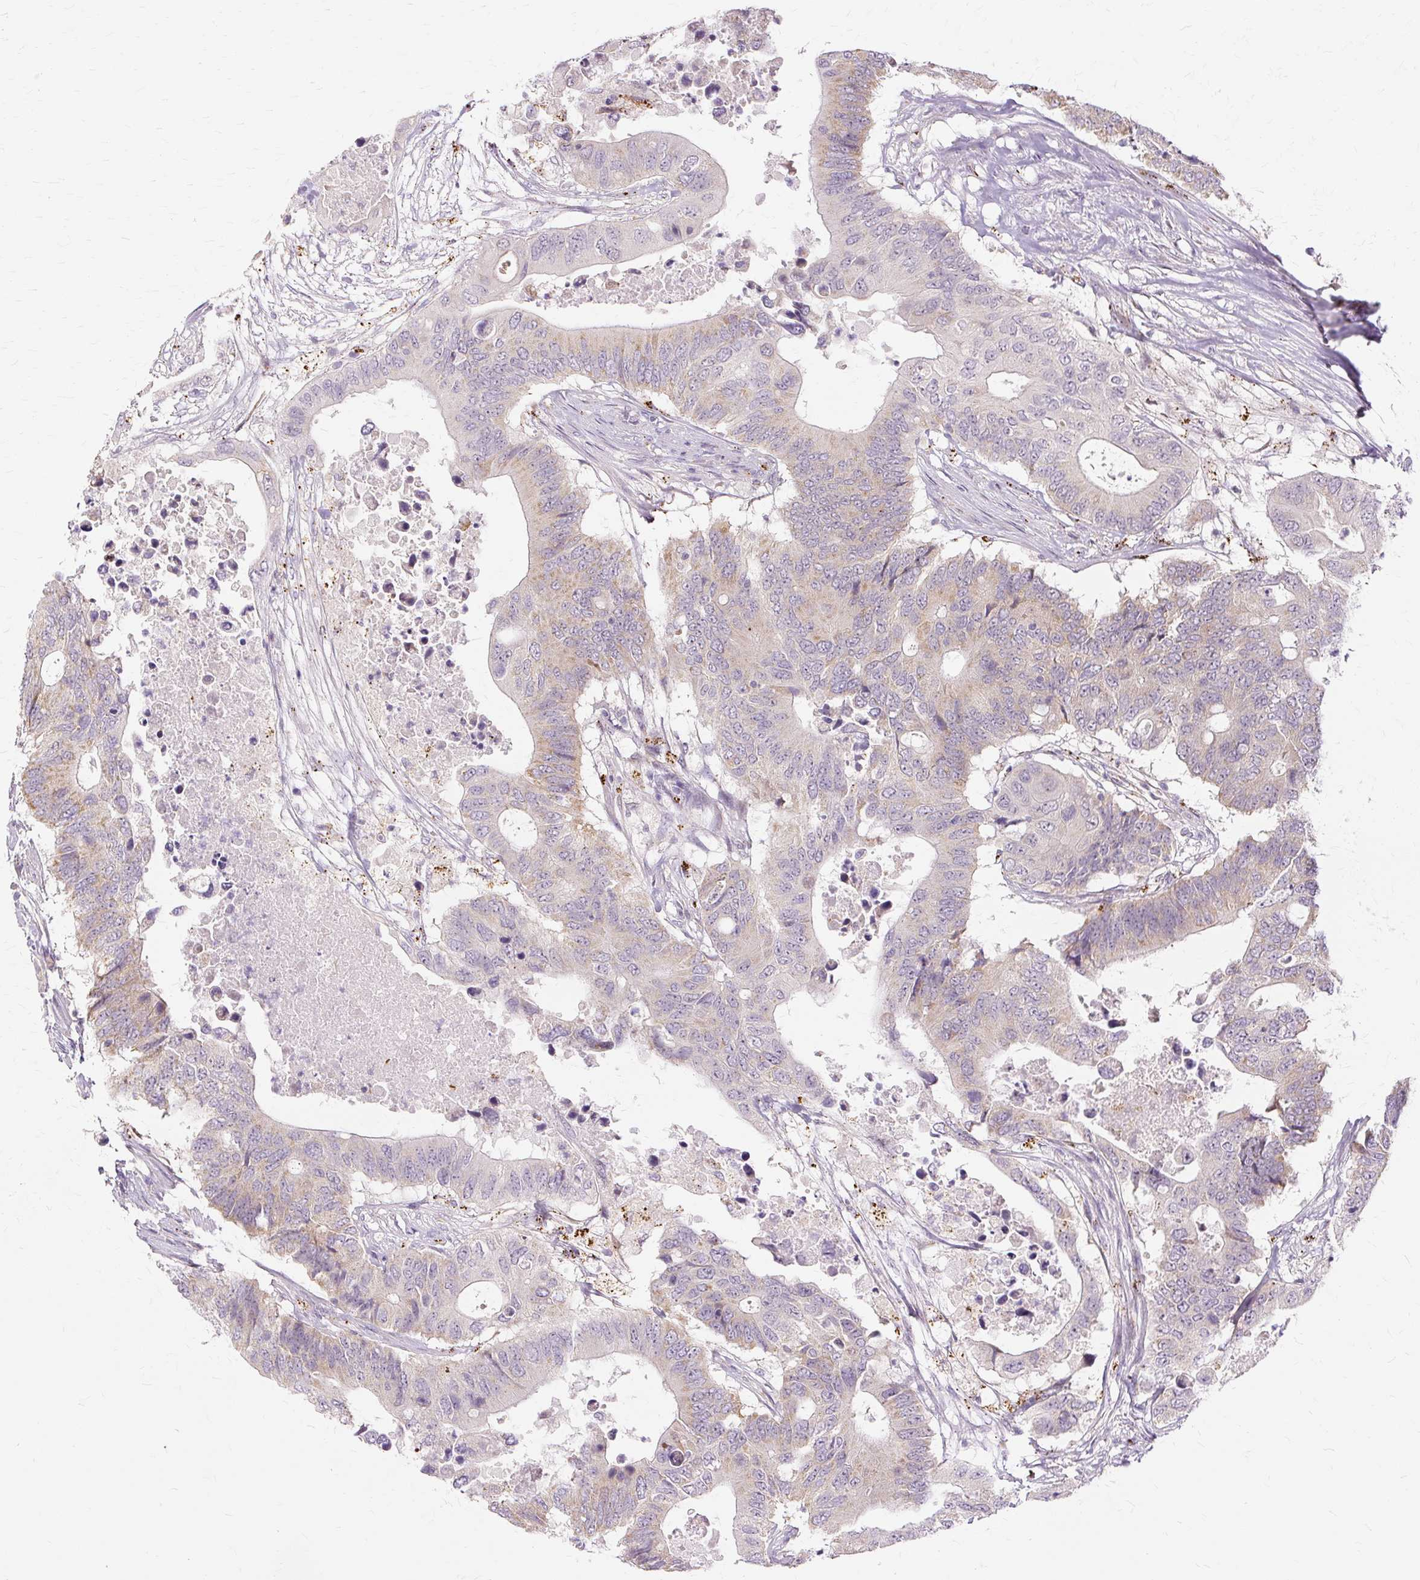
{"staining": {"intensity": "moderate", "quantity": "<25%", "location": "cytoplasmic/membranous"}, "tissue": "colorectal cancer", "cell_type": "Tumor cells", "image_type": "cancer", "snomed": [{"axis": "morphology", "description": "Adenocarcinoma, NOS"}, {"axis": "topography", "description": "Colon"}], "caption": "Immunohistochemistry (IHC) histopathology image of human colorectal adenocarcinoma stained for a protein (brown), which shows low levels of moderate cytoplasmic/membranous expression in approximately <25% of tumor cells.", "gene": "MMACHC", "patient": {"sex": "male", "age": 71}}